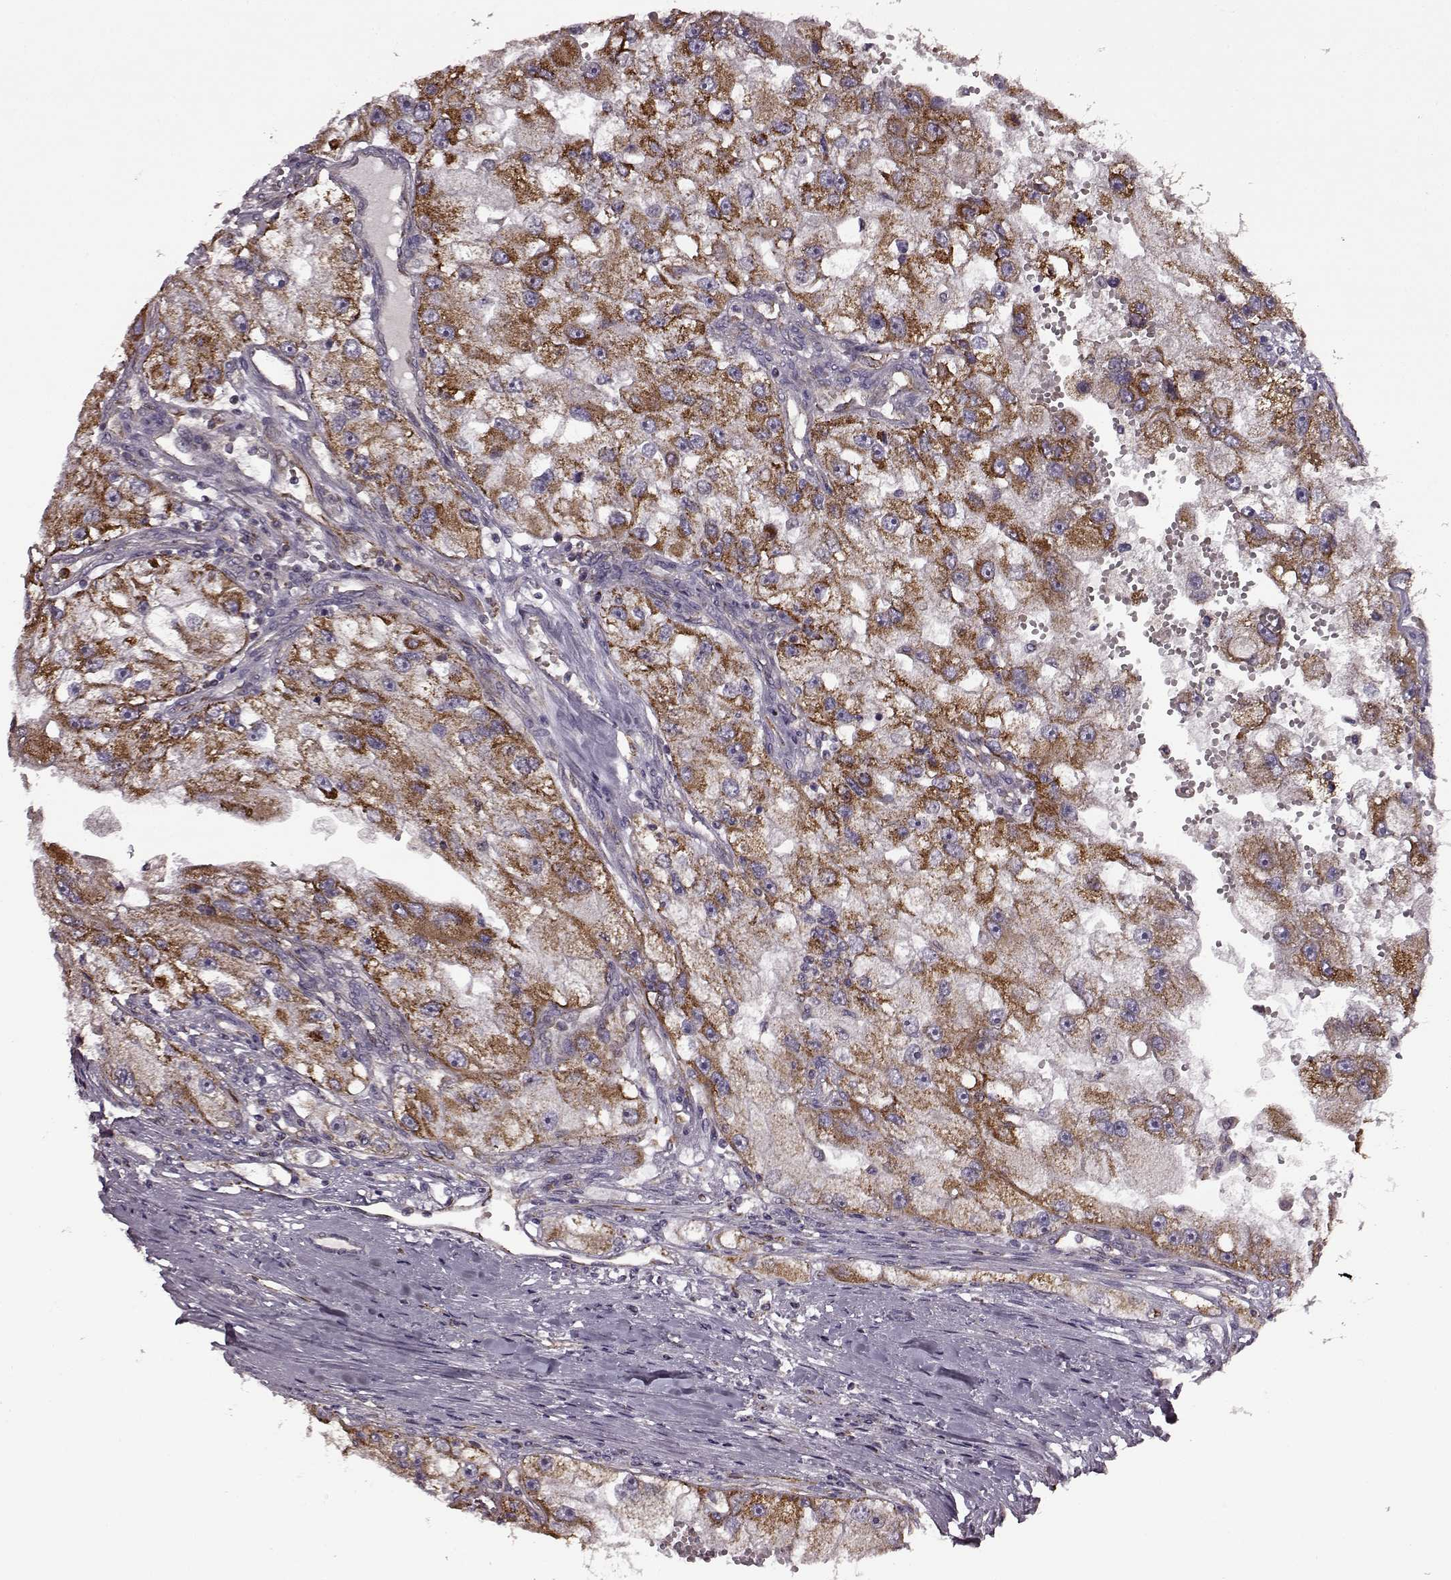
{"staining": {"intensity": "strong", "quantity": ">75%", "location": "cytoplasmic/membranous"}, "tissue": "renal cancer", "cell_type": "Tumor cells", "image_type": "cancer", "snomed": [{"axis": "morphology", "description": "Adenocarcinoma, NOS"}, {"axis": "topography", "description": "Kidney"}], "caption": "This is an image of immunohistochemistry (IHC) staining of adenocarcinoma (renal), which shows strong expression in the cytoplasmic/membranous of tumor cells.", "gene": "MTSS1", "patient": {"sex": "male", "age": 63}}